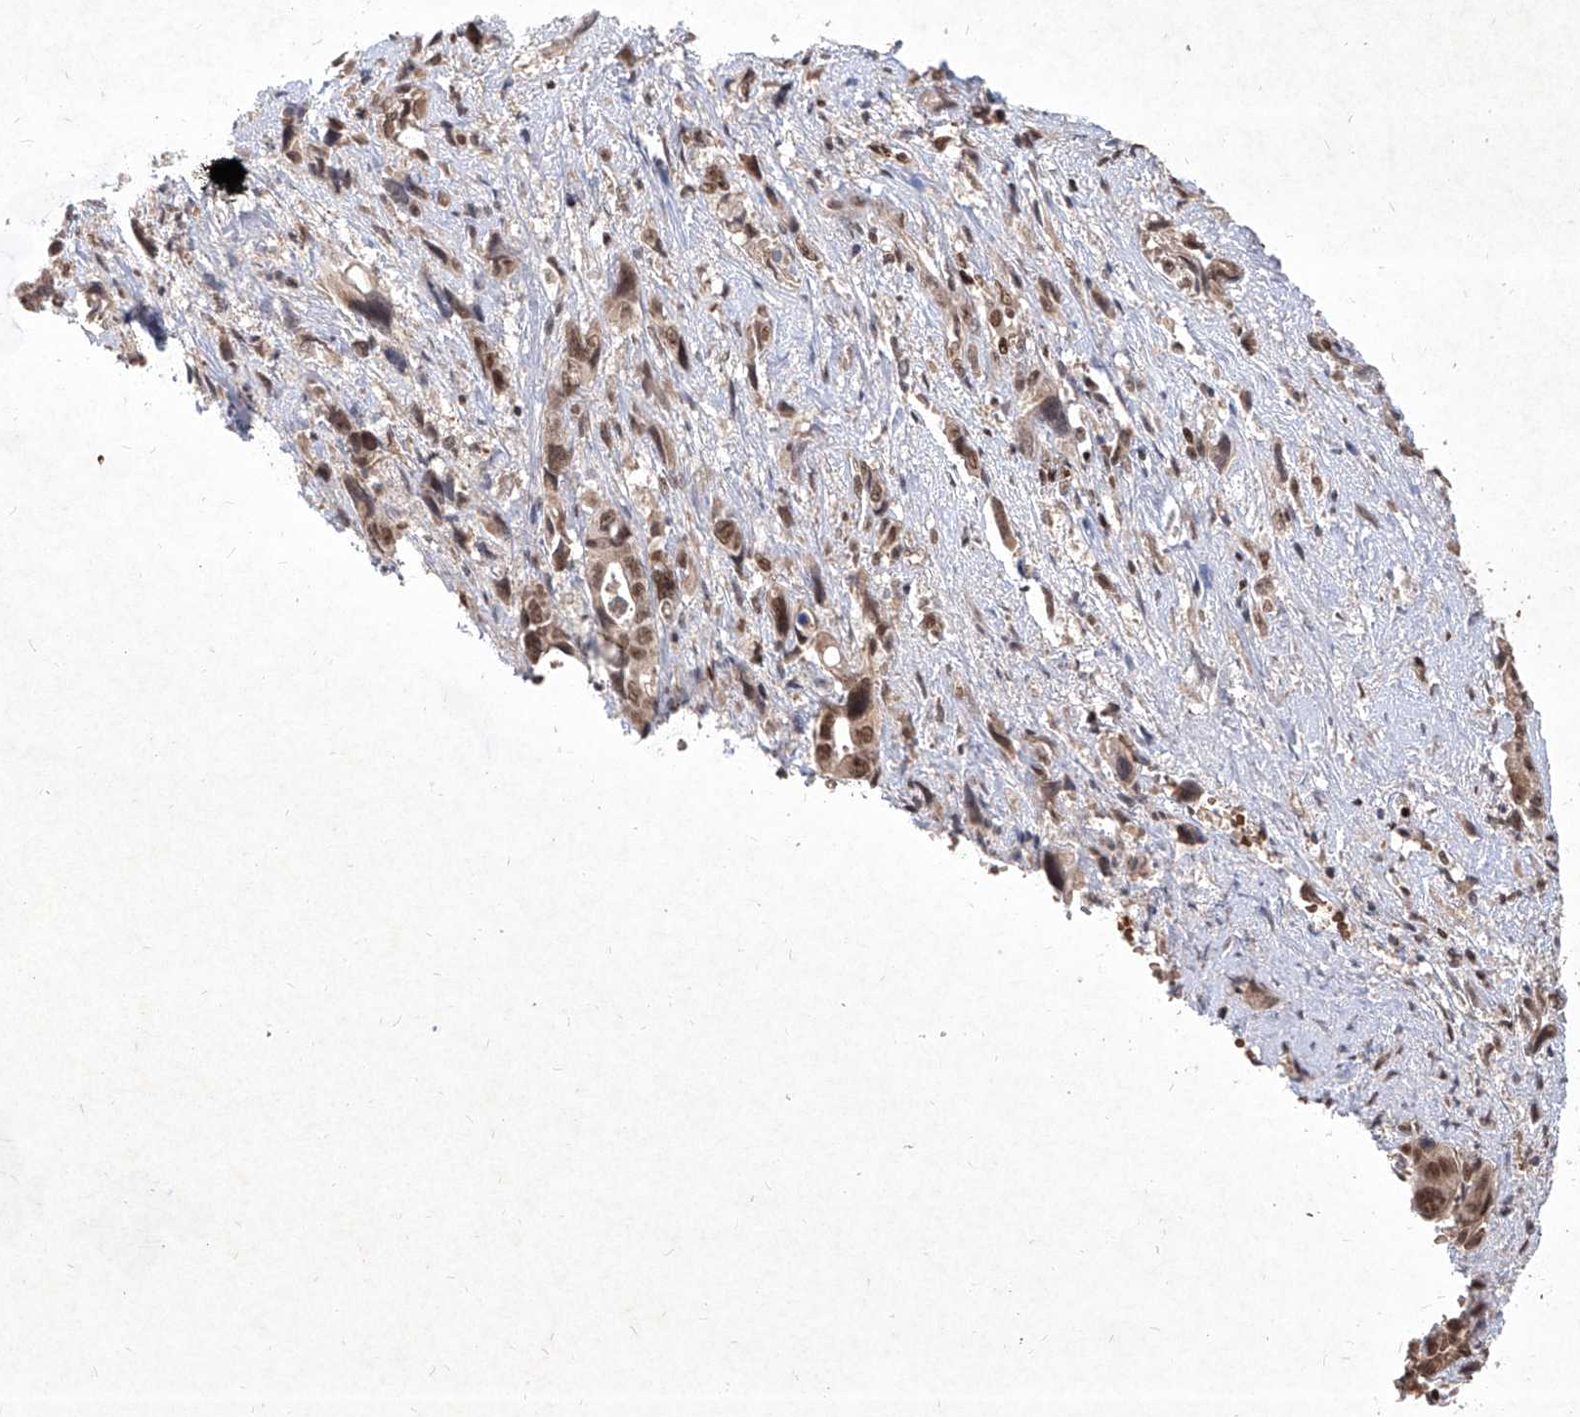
{"staining": {"intensity": "moderate", "quantity": ">75%", "location": "nuclear"}, "tissue": "pancreatic cancer", "cell_type": "Tumor cells", "image_type": "cancer", "snomed": [{"axis": "morphology", "description": "Adenocarcinoma, NOS"}, {"axis": "topography", "description": "Pancreas"}], "caption": "Adenocarcinoma (pancreatic) stained with a protein marker shows moderate staining in tumor cells.", "gene": "IRF2", "patient": {"sex": "male", "age": 46}}